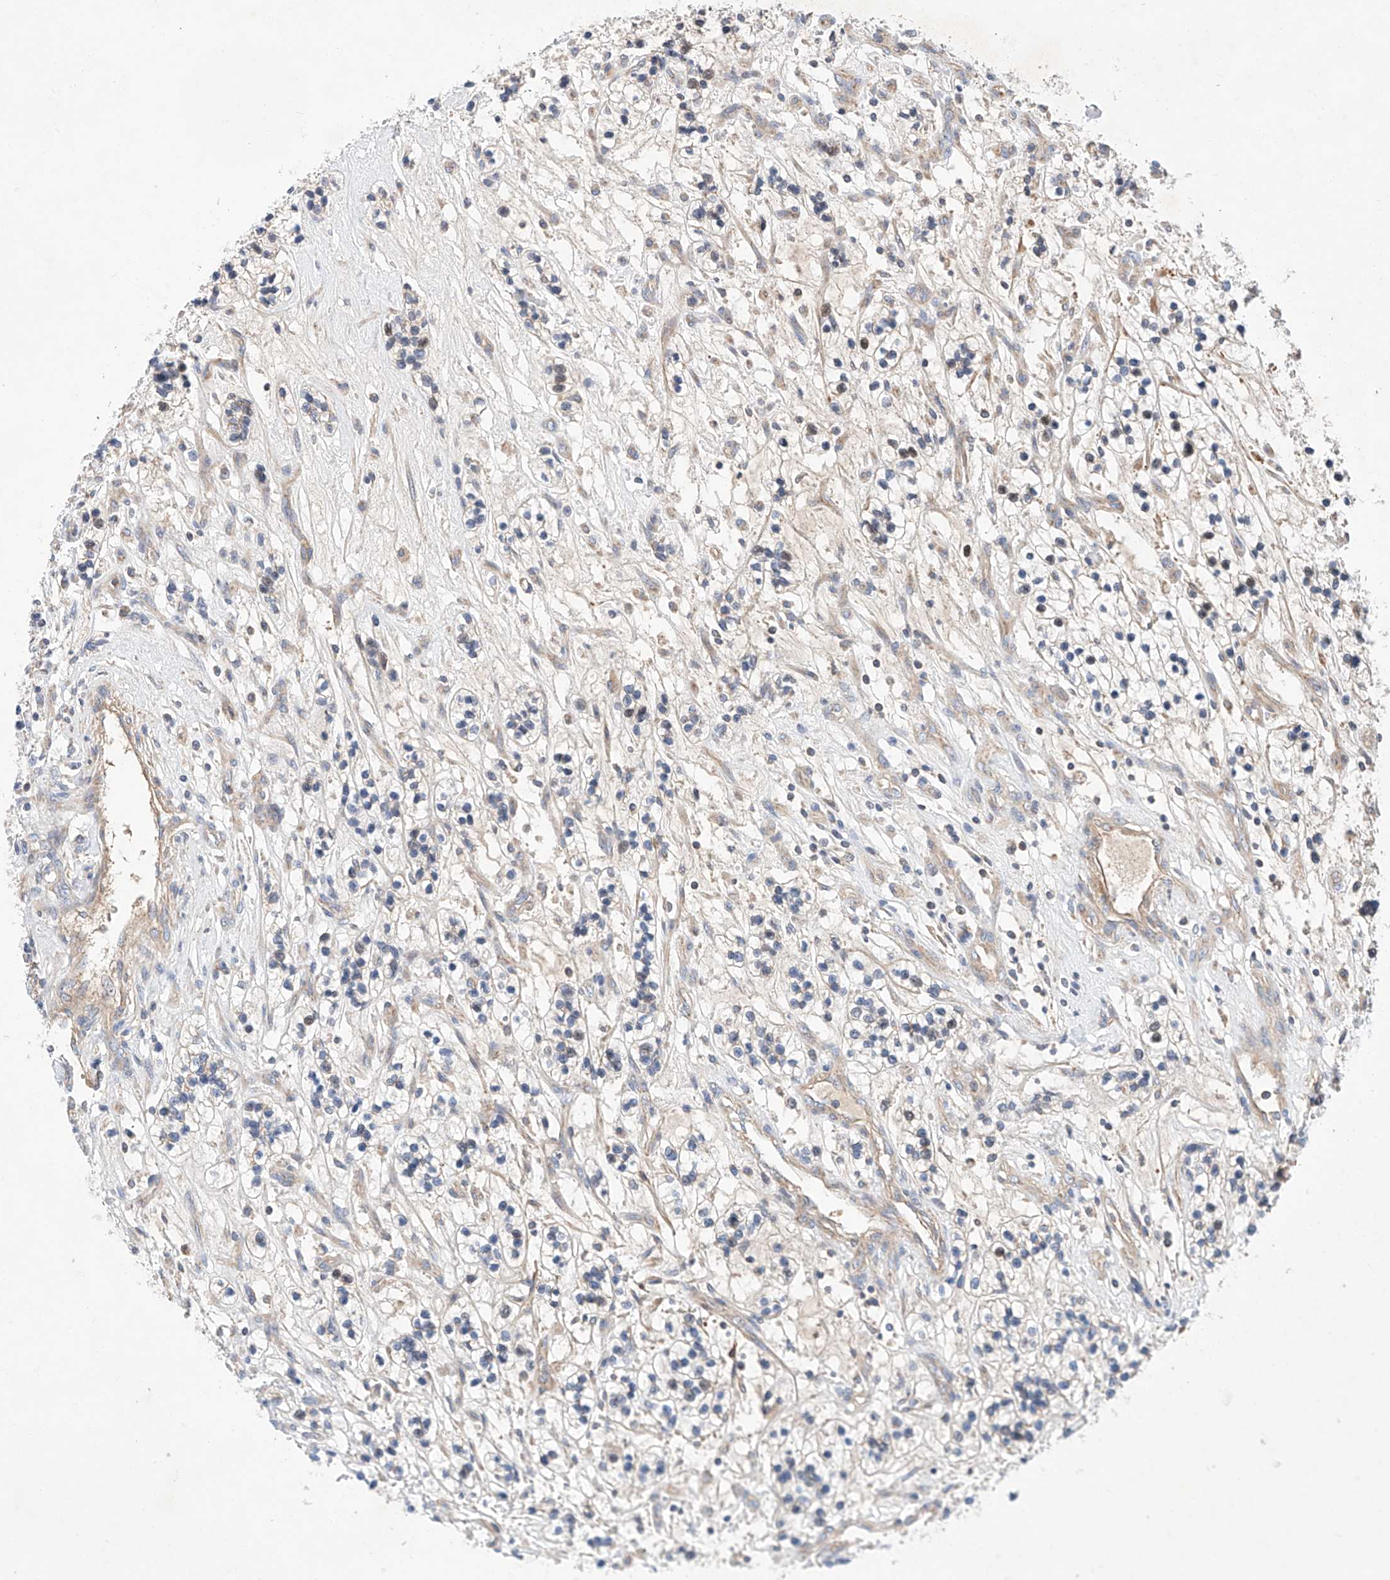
{"staining": {"intensity": "weak", "quantity": "25%-75%", "location": "cytoplasmic/membranous"}, "tissue": "renal cancer", "cell_type": "Tumor cells", "image_type": "cancer", "snomed": [{"axis": "morphology", "description": "Adenocarcinoma, NOS"}, {"axis": "topography", "description": "Kidney"}], "caption": "Renal adenocarcinoma stained with IHC shows weak cytoplasmic/membranous staining in about 25%-75% of tumor cells.", "gene": "C6orf118", "patient": {"sex": "female", "age": 57}}